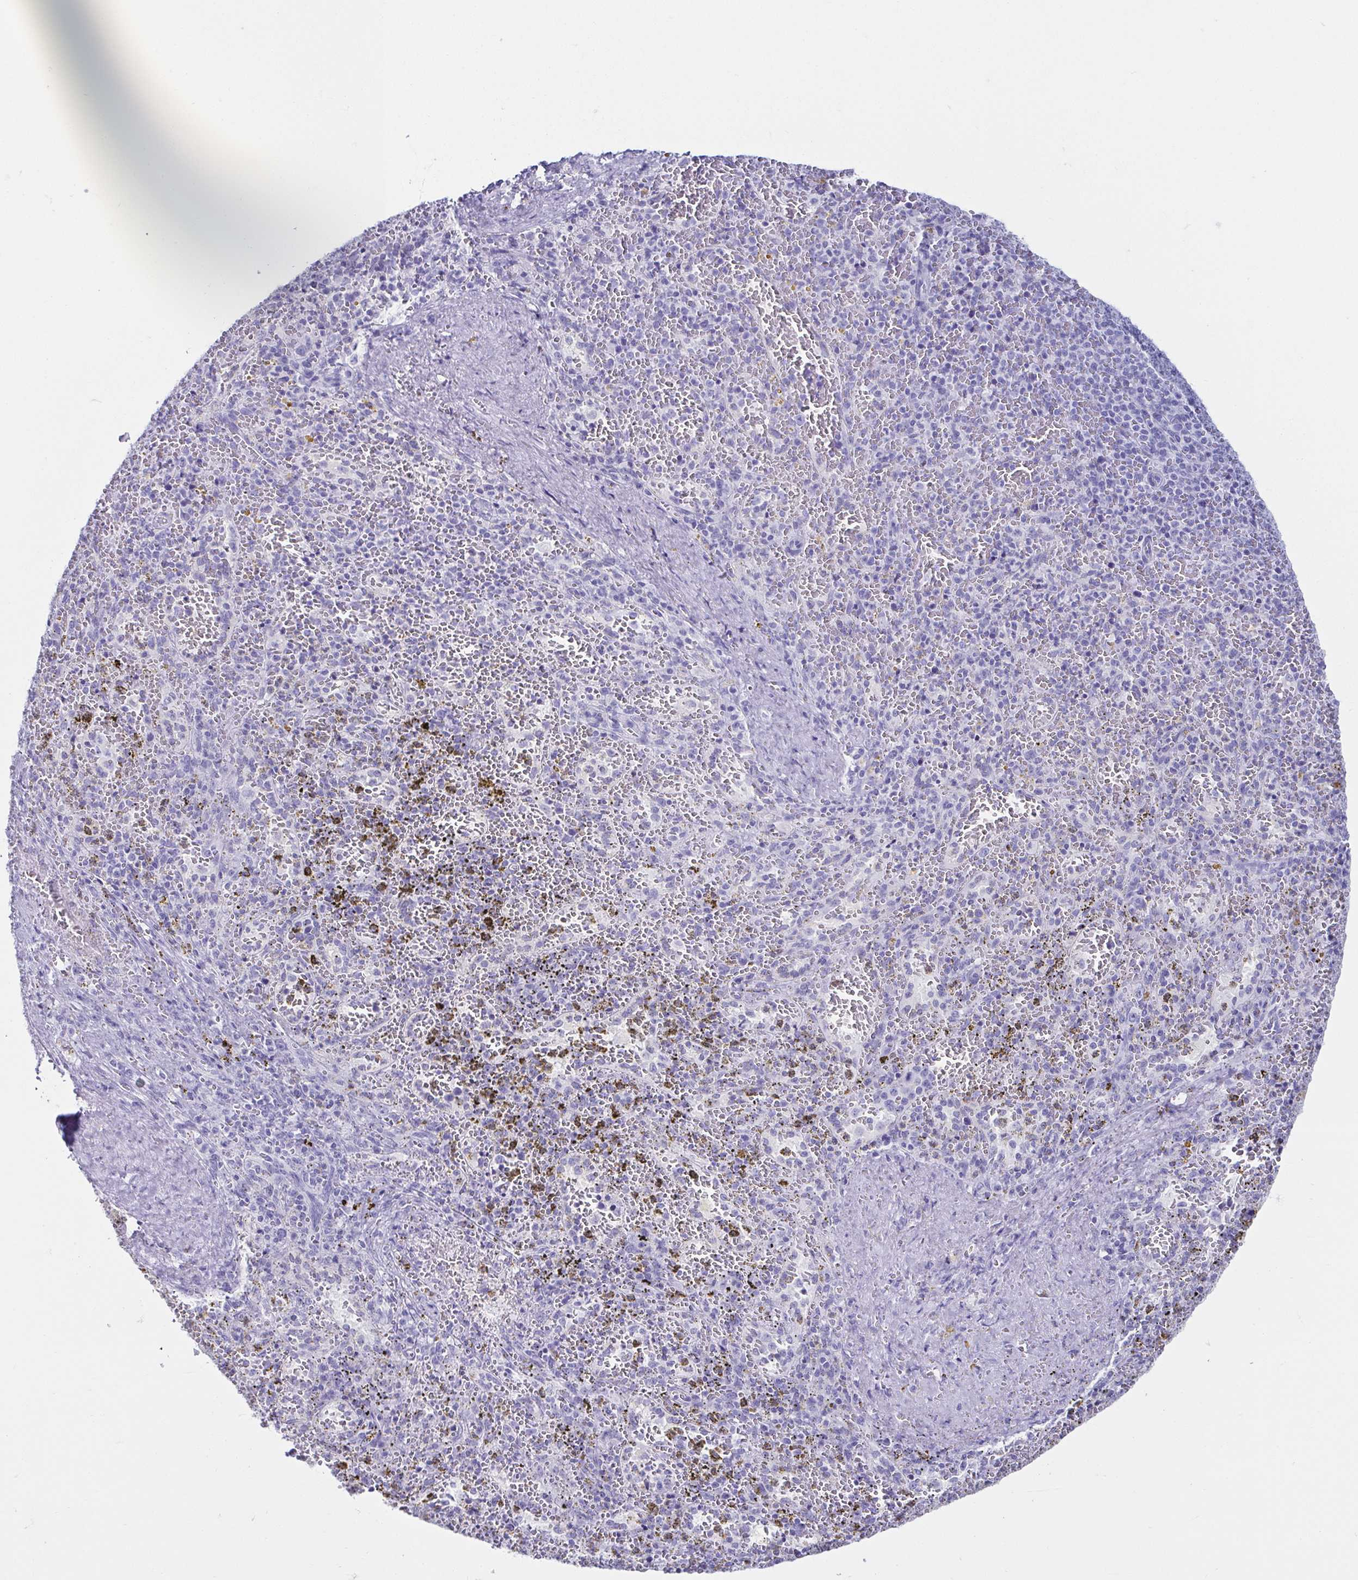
{"staining": {"intensity": "negative", "quantity": "none", "location": "none"}, "tissue": "spleen", "cell_type": "Cells in red pulp", "image_type": "normal", "snomed": [{"axis": "morphology", "description": "Normal tissue, NOS"}, {"axis": "topography", "description": "Spleen"}], "caption": "Immunohistochemistry (IHC) of benign spleen displays no staining in cells in red pulp. (DAB immunohistochemistry (IHC), high magnification).", "gene": "CD164L2", "patient": {"sex": "female", "age": 50}}